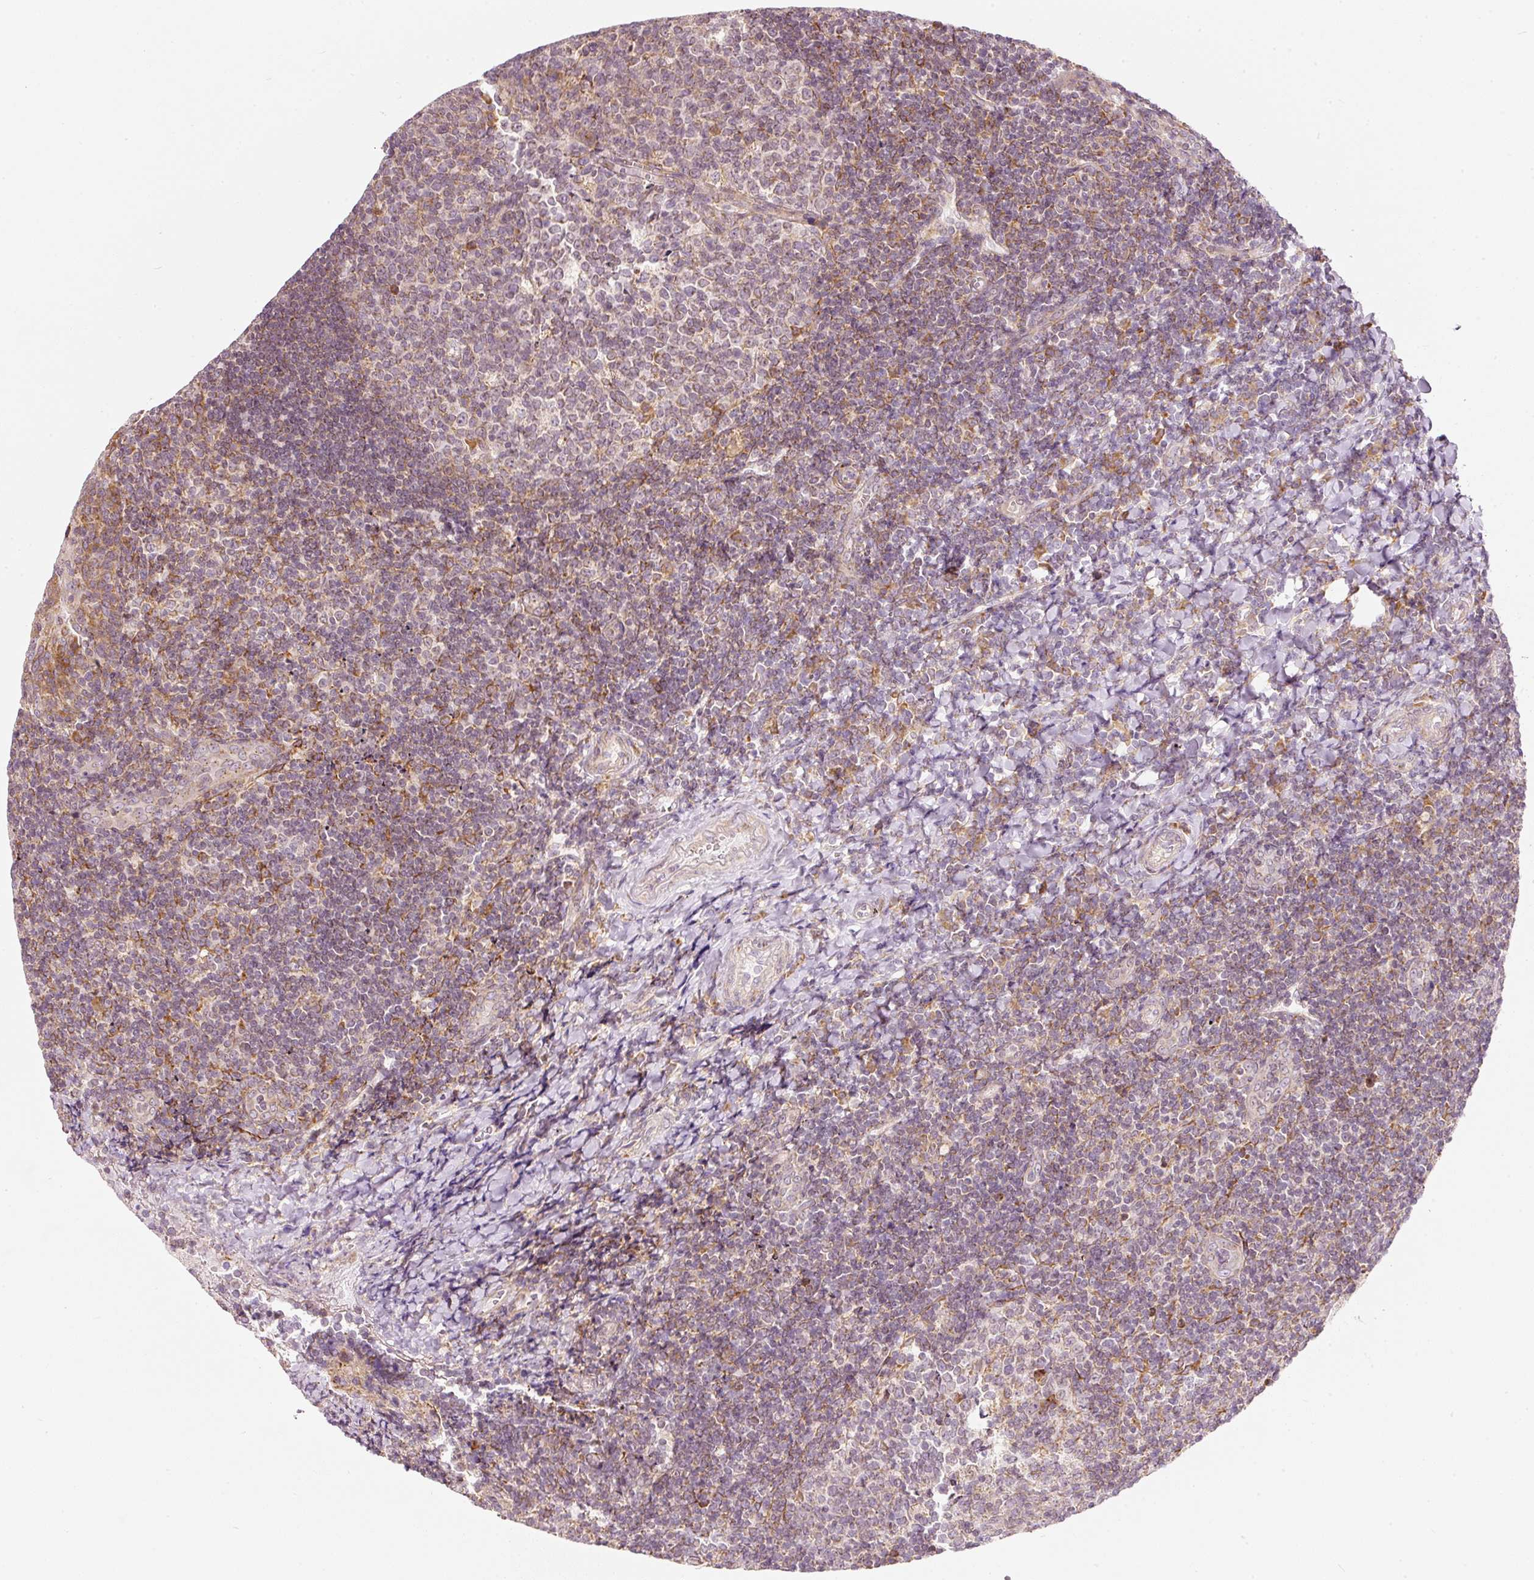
{"staining": {"intensity": "moderate", "quantity": "<25%", "location": "cytoplasmic/membranous"}, "tissue": "tonsil", "cell_type": "Germinal center cells", "image_type": "normal", "snomed": [{"axis": "morphology", "description": "Normal tissue, NOS"}, {"axis": "topography", "description": "Tonsil"}], "caption": "Immunohistochemical staining of normal tonsil exhibits moderate cytoplasmic/membranous protein staining in approximately <25% of germinal center cells.", "gene": "SNAPC5", "patient": {"sex": "male", "age": 17}}